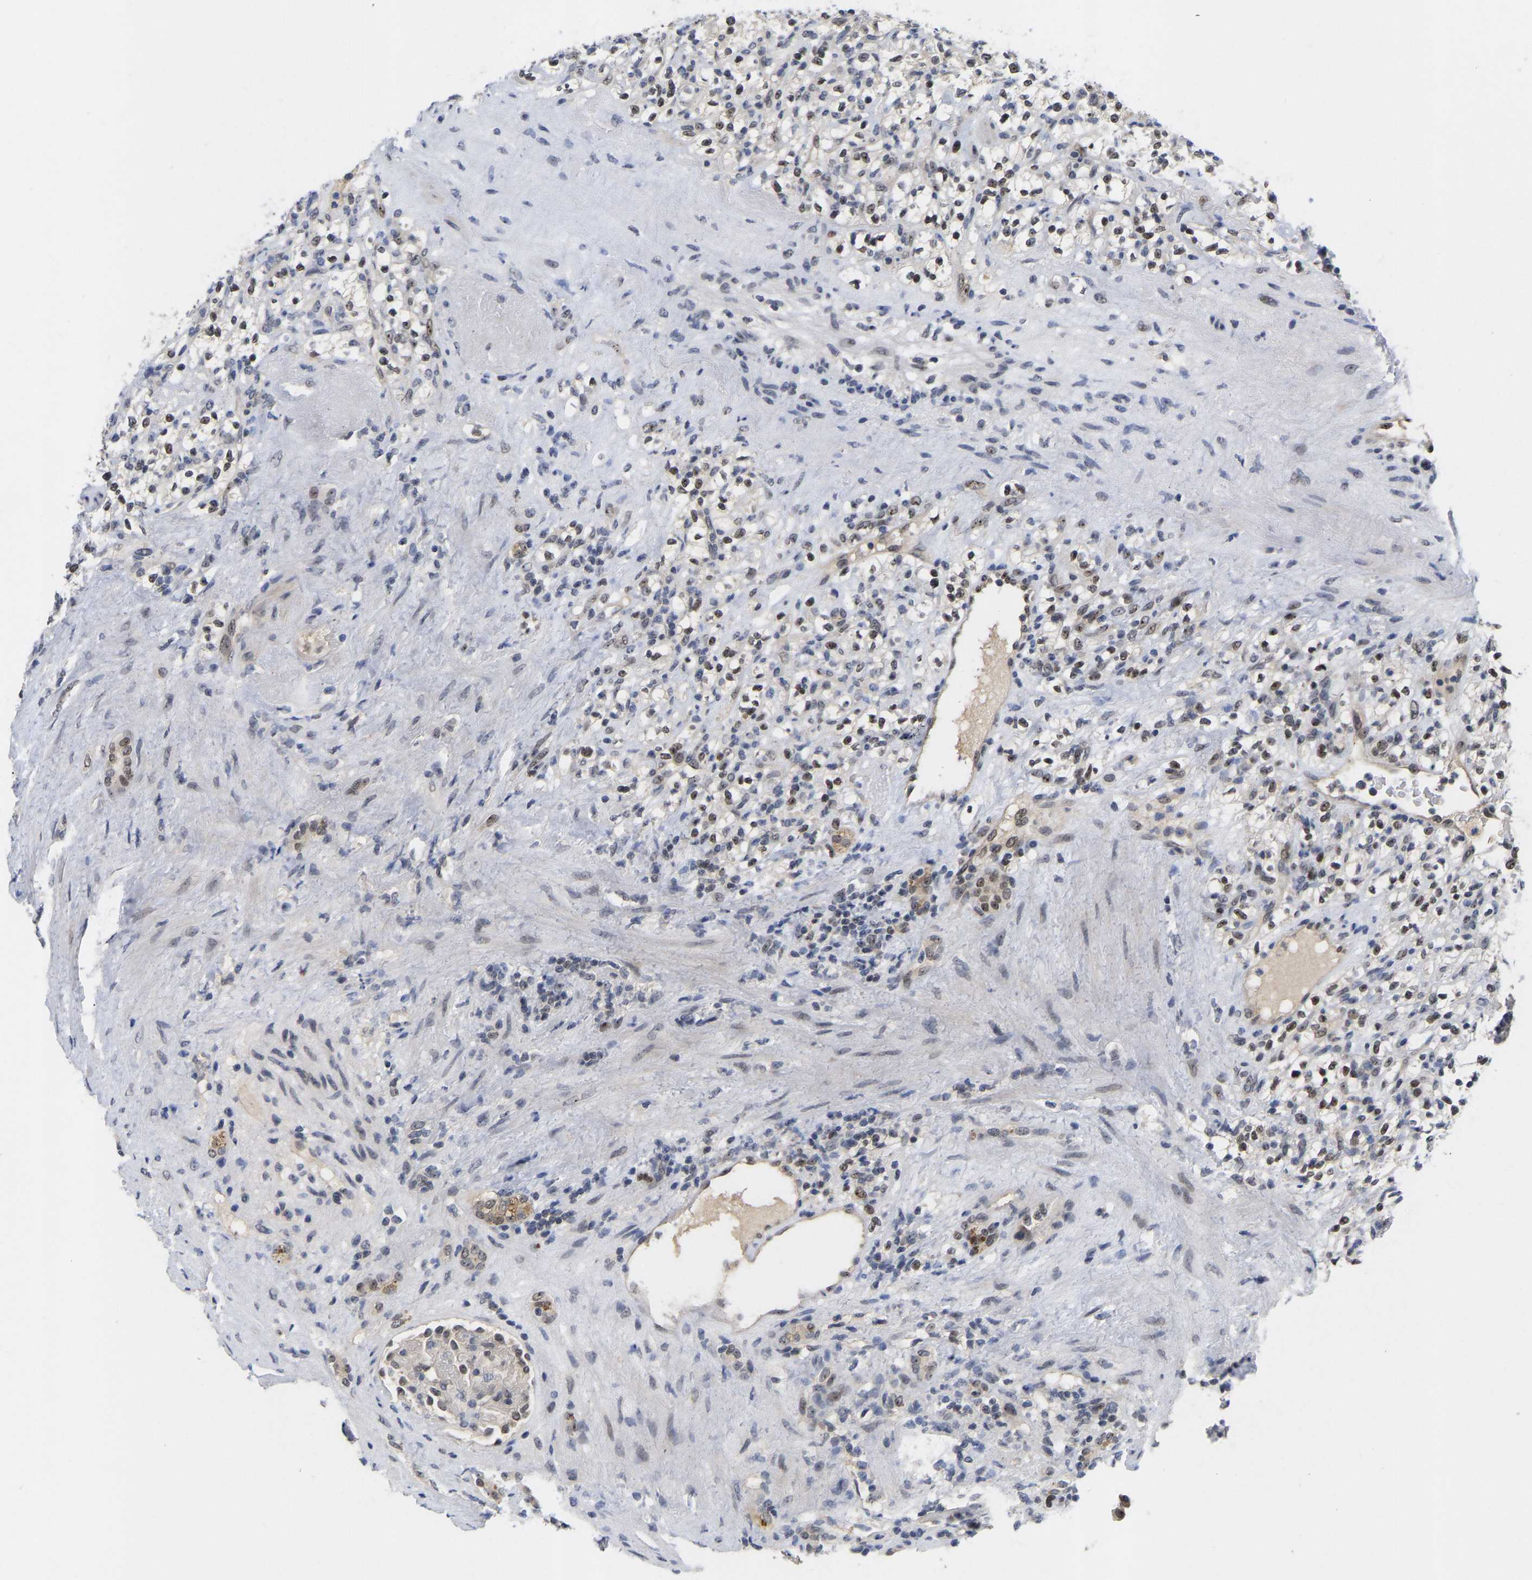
{"staining": {"intensity": "moderate", "quantity": ">75%", "location": "nuclear"}, "tissue": "renal cancer", "cell_type": "Tumor cells", "image_type": "cancer", "snomed": [{"axis": "morphology", "description": "Normal tissue, NOS"}, {"axis": "morphology", "description": "Adenocarcinoma, NOS"}, {"axis": "topography", "description": "Kidney"}], "caption": "This photomicrograph displays immunohistochemistry staining of human renal cancer, with medium moderate nuclear positivity in approximately >75% of tumor cells.", "gene": "NLE1", "patient": {"sex": "female", "age": 72}}